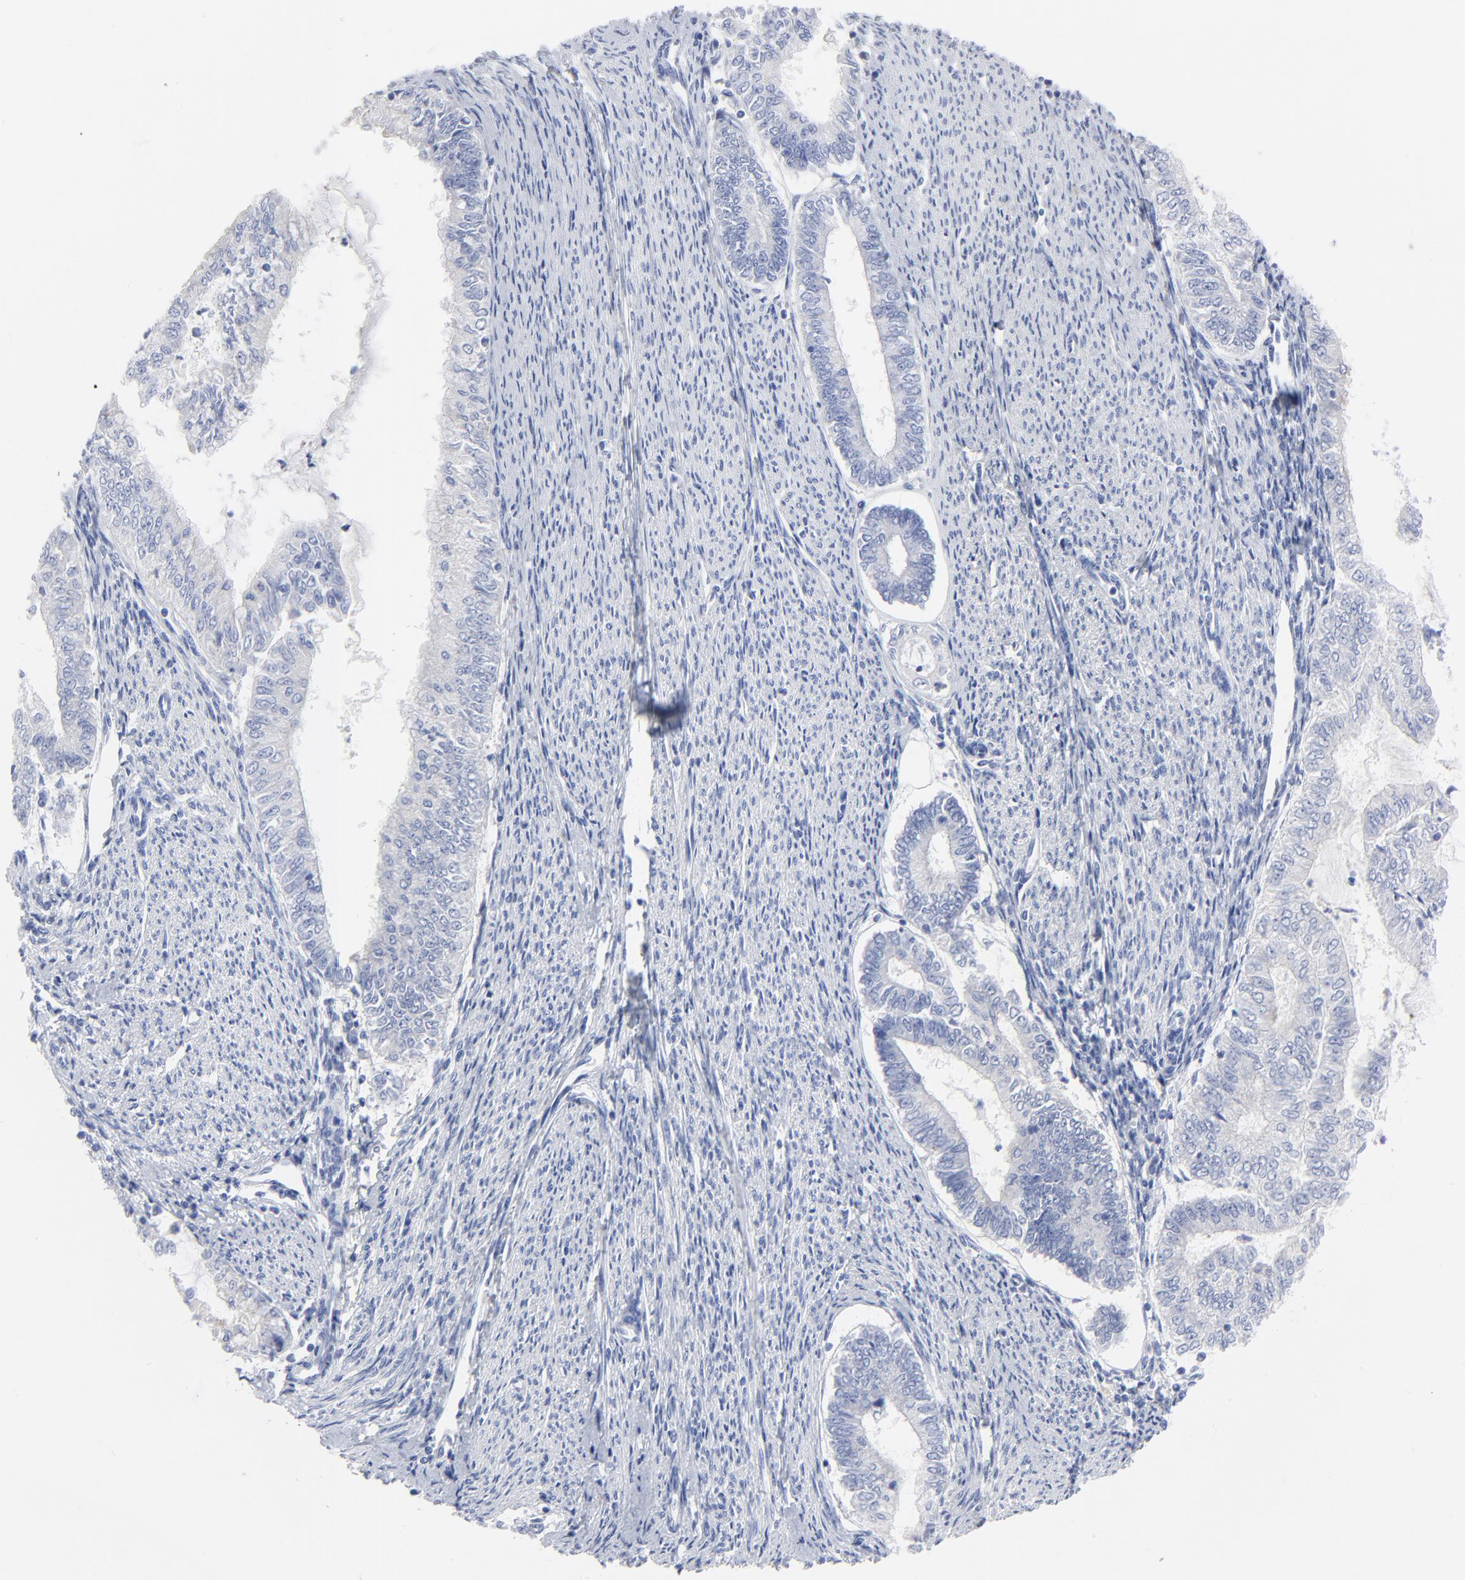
{"staining": {"intensity": "negative", "quantity": "none", "location": "none"}, "tissue": "endometrial cancer", "cell_type": "Tumor cells", "image_type": "cancer", "snomed": [{"axis": "morphology", "description": "Adenocarcinoma, NOS"}, {"axis": "topography", "description": "Endometrium"}], "caption": "IHC micrograph of neoplastic tissue: adenocarcinoma (endometrial) stained with DAB demonstrates no significant protein staining in tumor cells.", "gene": "STAT2", "patient": {"sex": "female", "age": 66}}